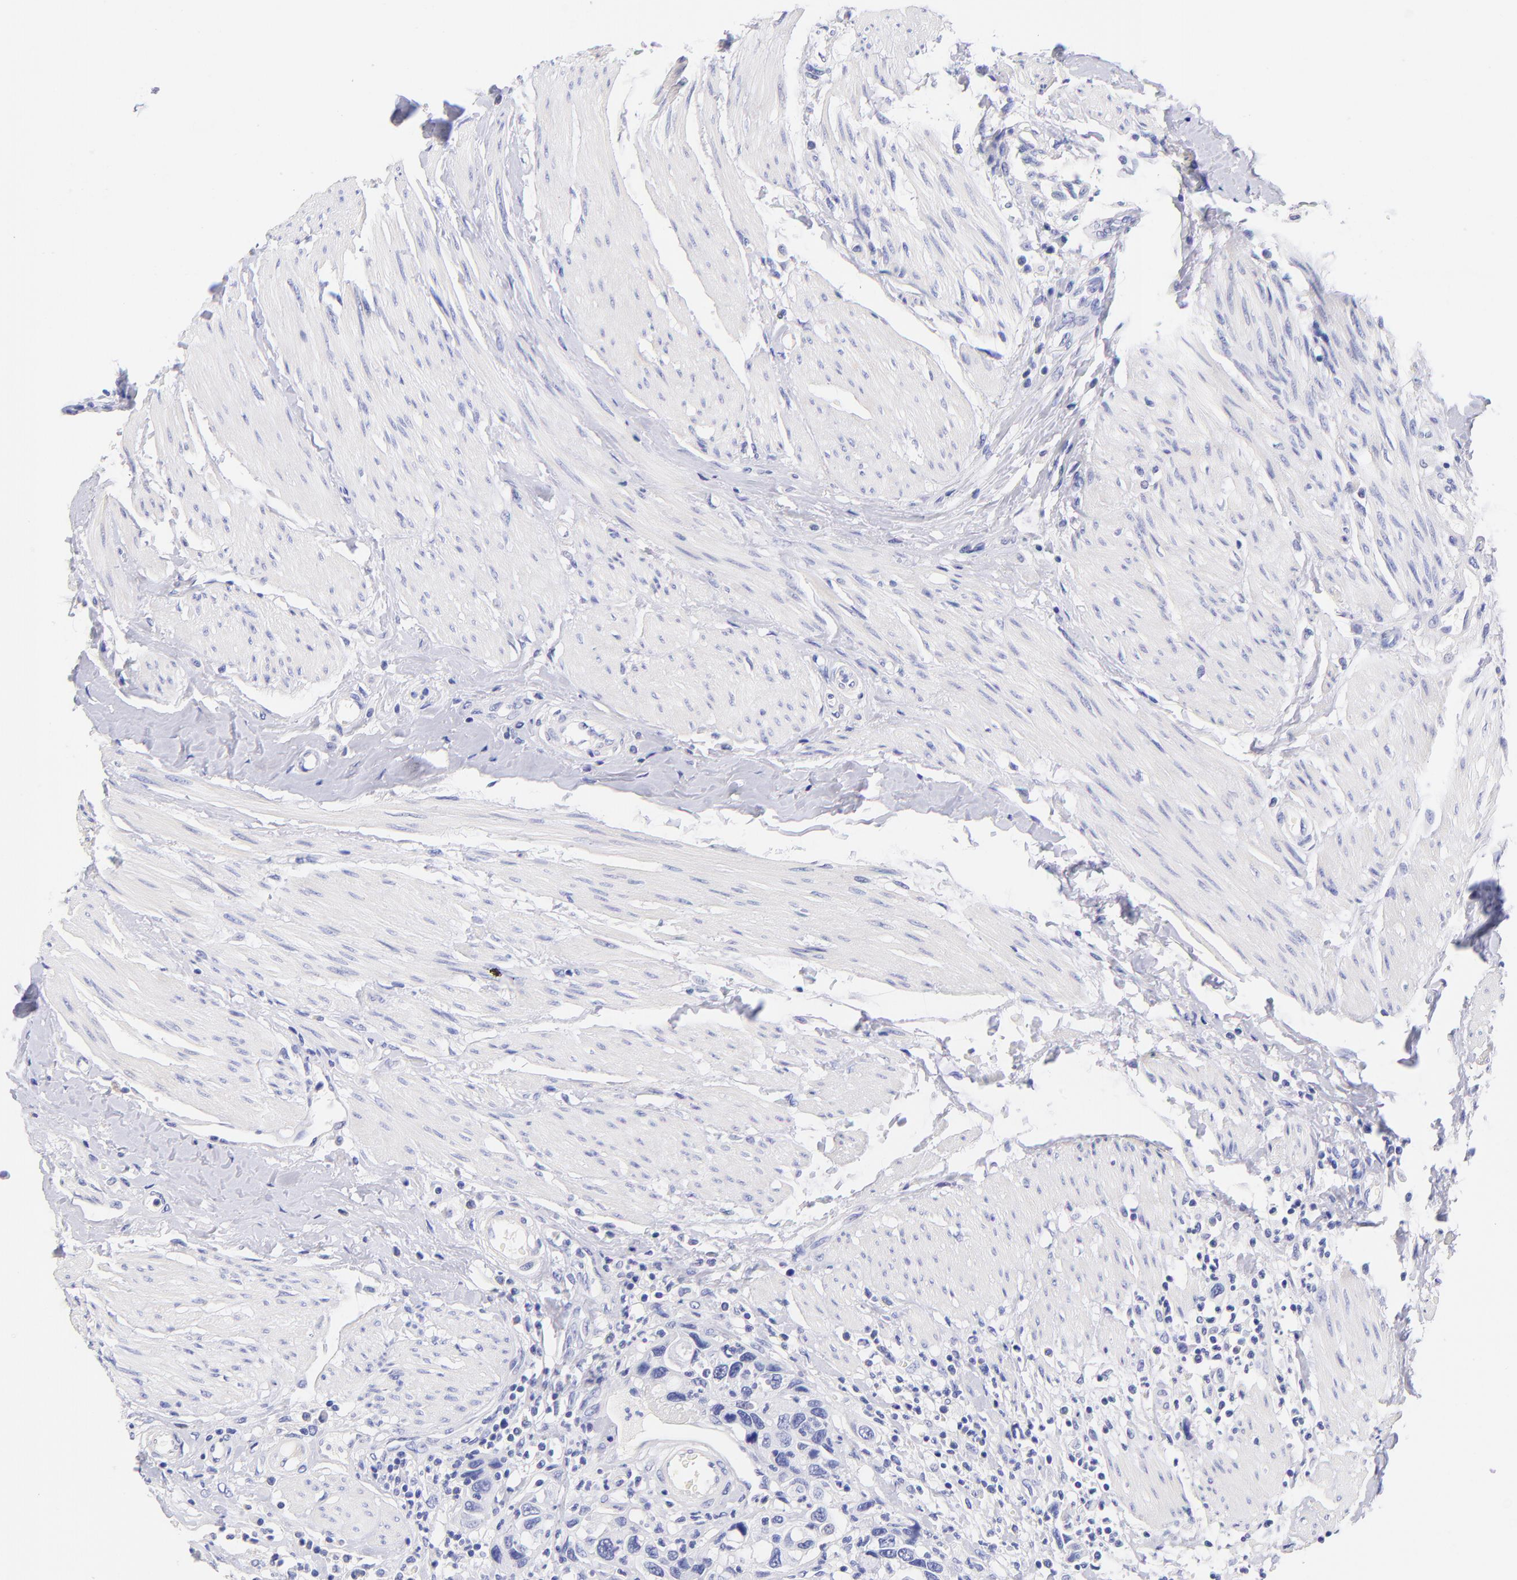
{"staining": {"intensity": "negative", "quantity": "none", "location": "none"}, "tissue": "urothelial cancer", "cell_type": "Tumor cells", "image_type": "cancer", "snomed": [{"axis": "morphology", "description": "Urothelial carcinoma, High grade"}, {"axis": "topography", "description": "Urinary bladder"}], "caption": "The histopathology image exhibits no significant staining in tumor cells of urothelial cancer. The staining was performed using DAB to visualize the protein expression in brown, while the nuclei were stained in blue with hematoxylin (Magnification: 20x).", "gene": "RAB3B", "patient": {"sex": "male", "age": 66}}